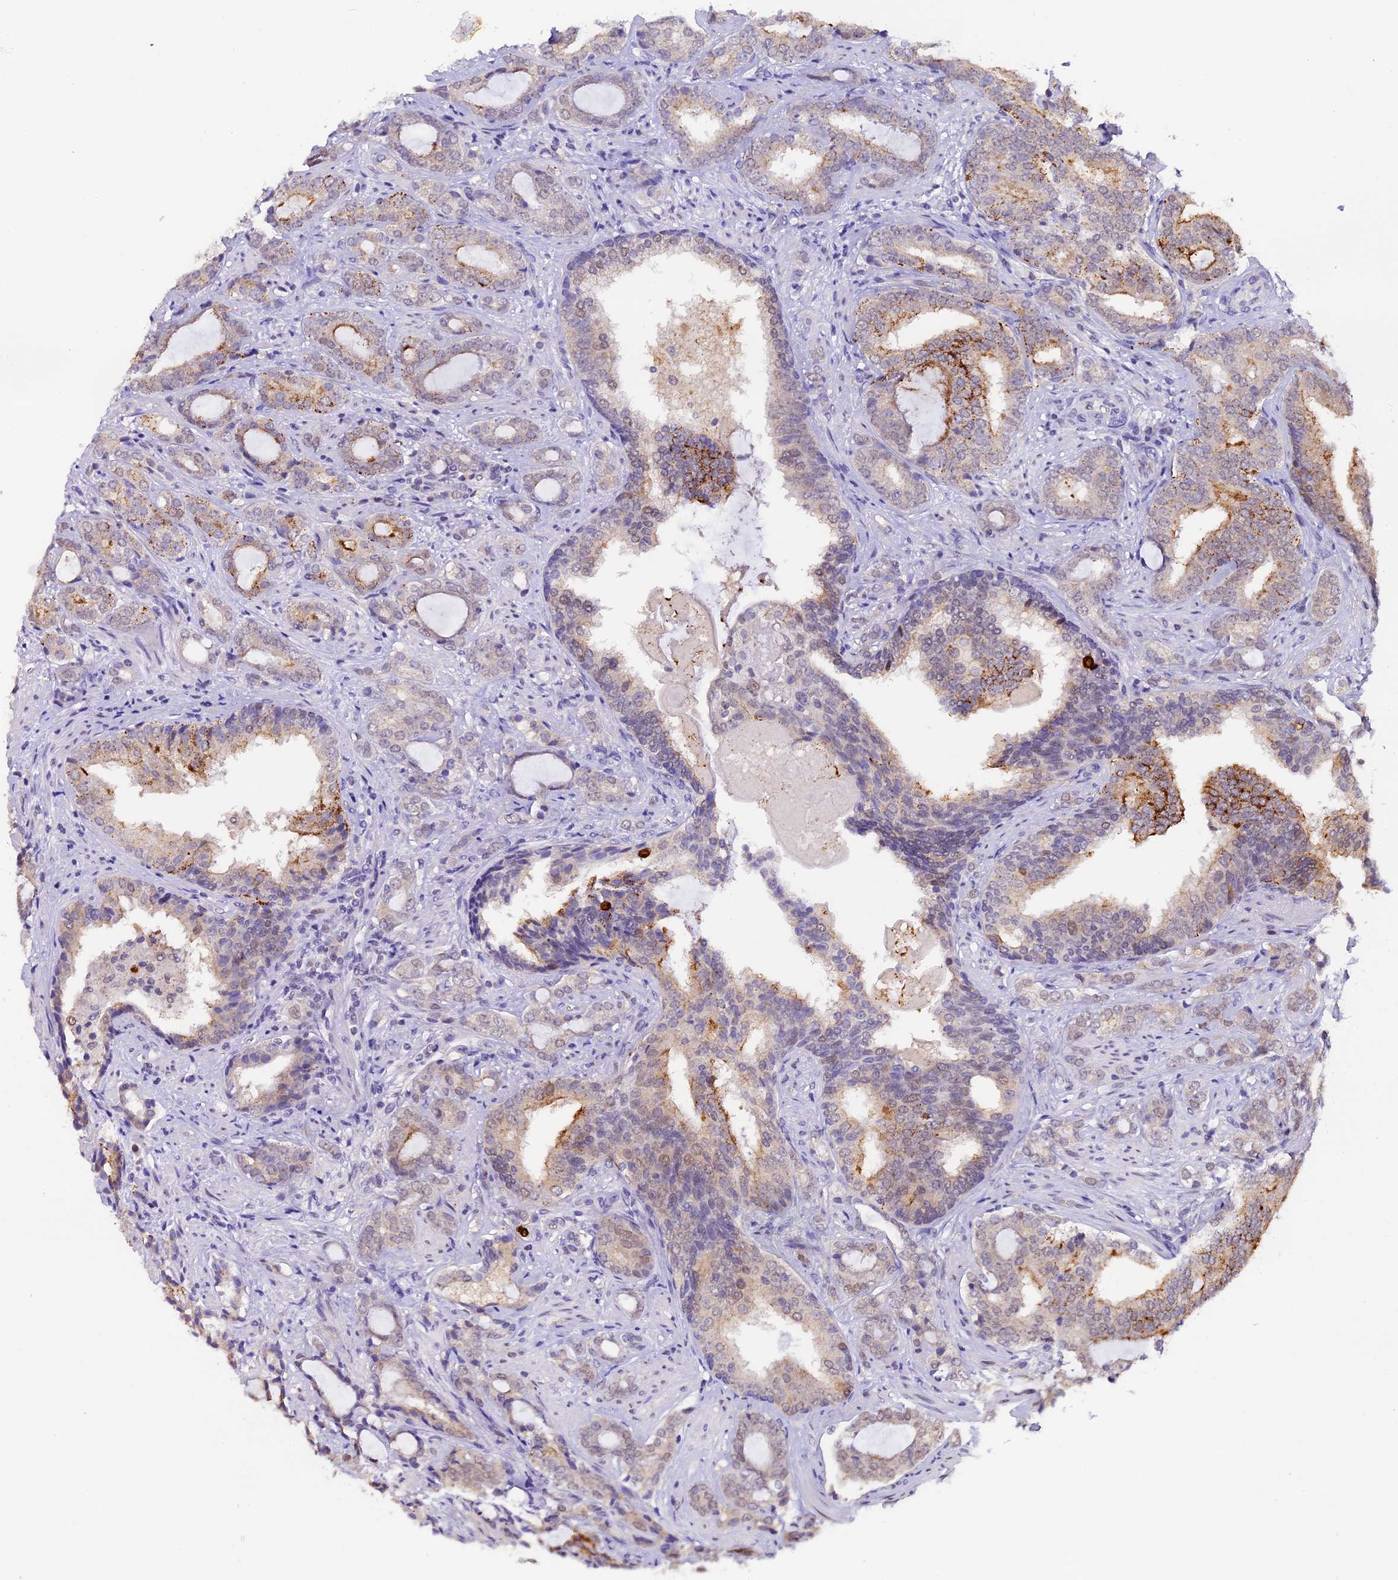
{"staining": {"intensity": "moderate", "quantity": "<25%", "location": "cytoplasmic/membranous"}, "tissue": "prostate cancer", "cell_type": "Tumor cells", "image_type": "cancer", "snomed": [{"axis": "morphology", "description": "Adenocarcinoma, High grade"}, {"axis": "topography", "description": "Prostate"}], "caption": "IHC staining of prostate cancer, which shows low levels of moderate cytoplasmic/membranous positivity in approximately <25% of tumor cells indicating moderate cytoplasmic/membranous protein expression. The staining was performed using DAB (brown) for protein detection and nuclei were counterstained in hematoxylin (blue).", "gene": "OSGEP", "patient": {"sex": "male", "age": 63}}